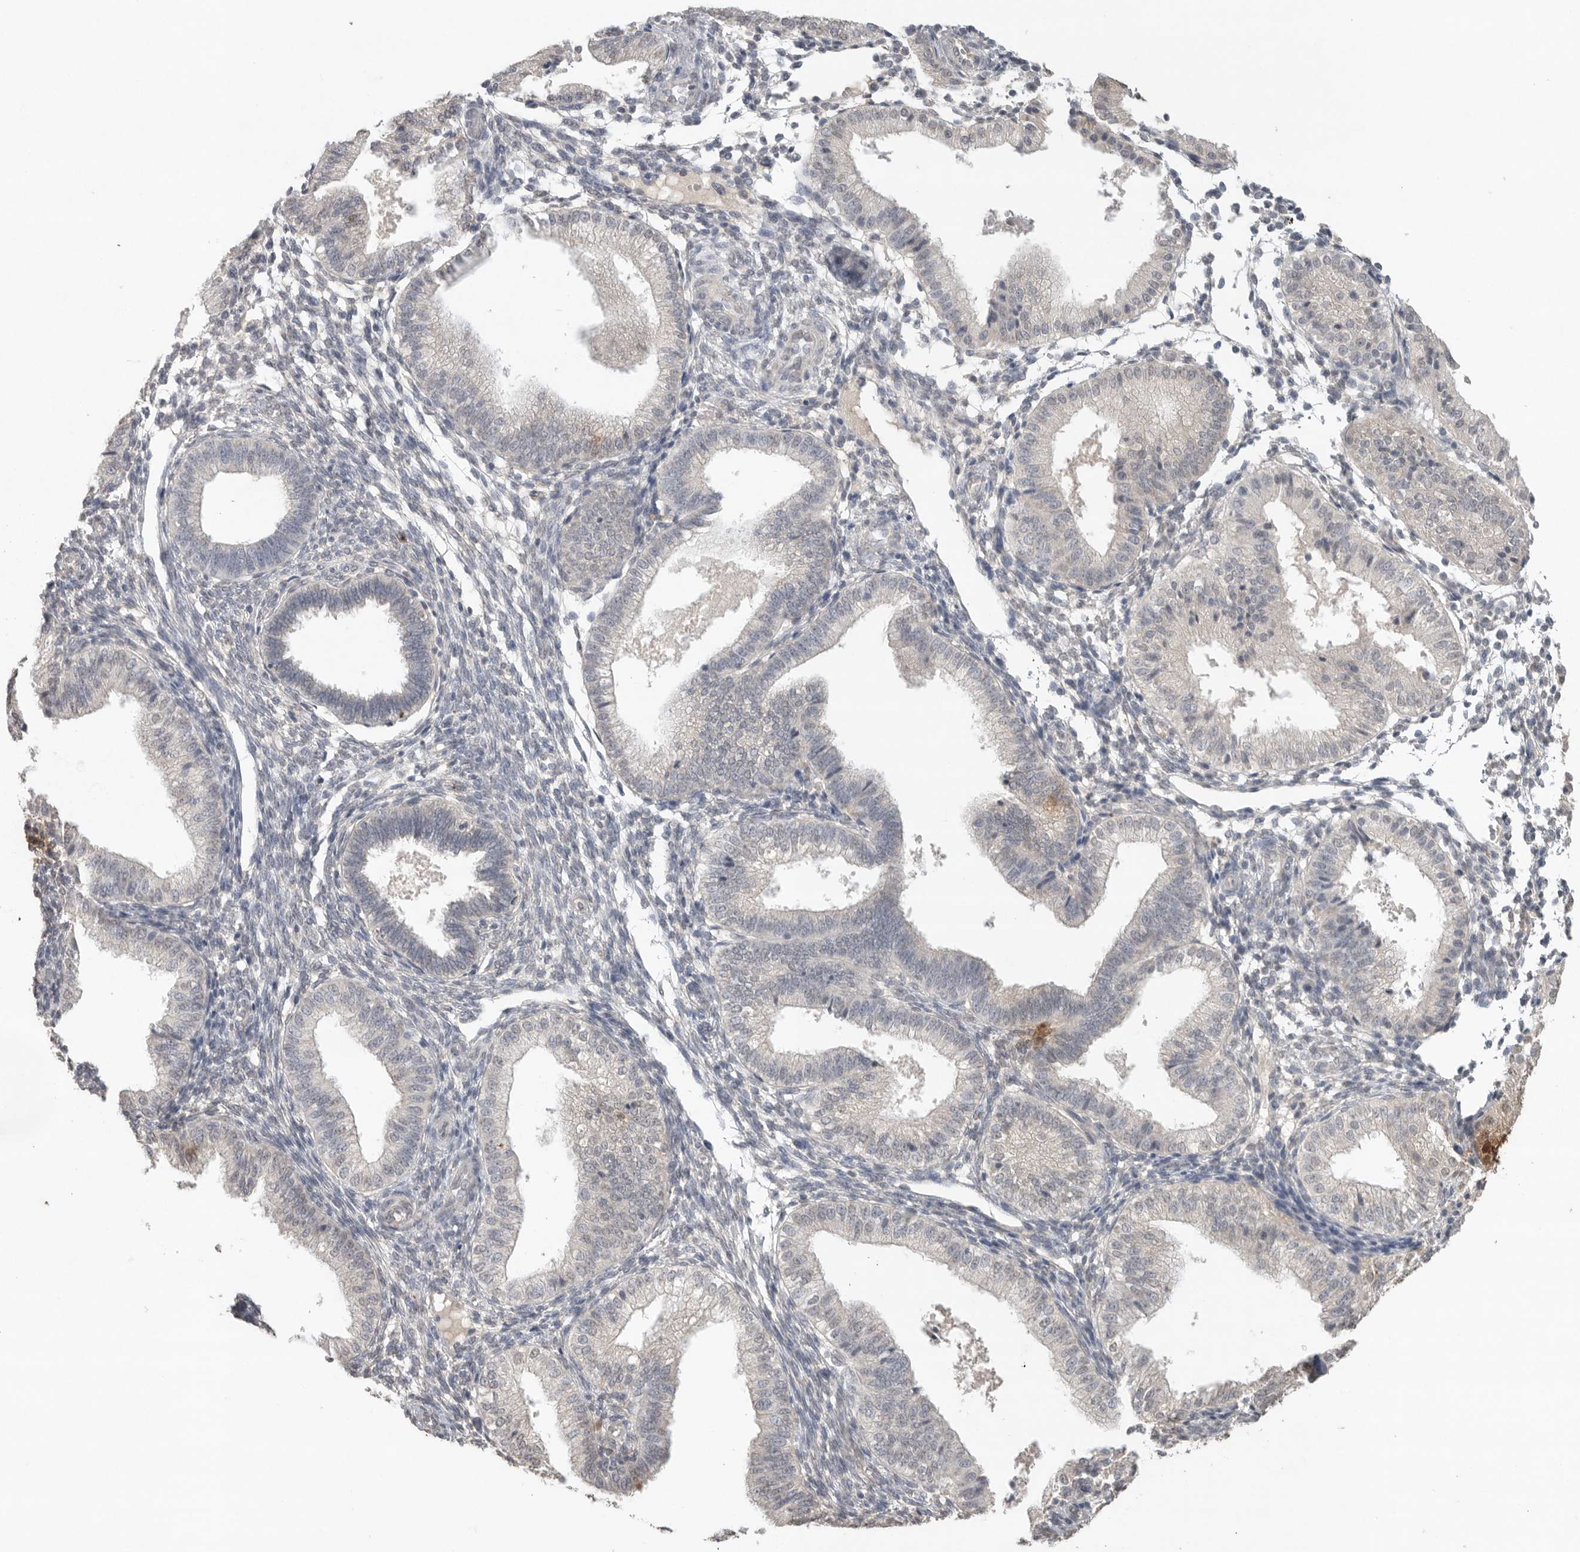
{"staining": {"intensity": "negative", "quantity": "none", "location": "none"}, "tissue": "endometrium", "cell_type": "Cells in endometrial stroma", "image_type": "normal", "snomed": [{"axis": "morphology", "description": "Normal tissue, NOS"}, {"axis": "topography", "description": "Endometrium"}], "caption": "This photomicrograph is of unremarkable endometrium stained with IHC to label a protein in brown with the nuclei are counter-stained blue. There is no staining in cells in endometrial stroma.", "gene": "KLK5", "patient": {"sex": "female", "age": 39}}